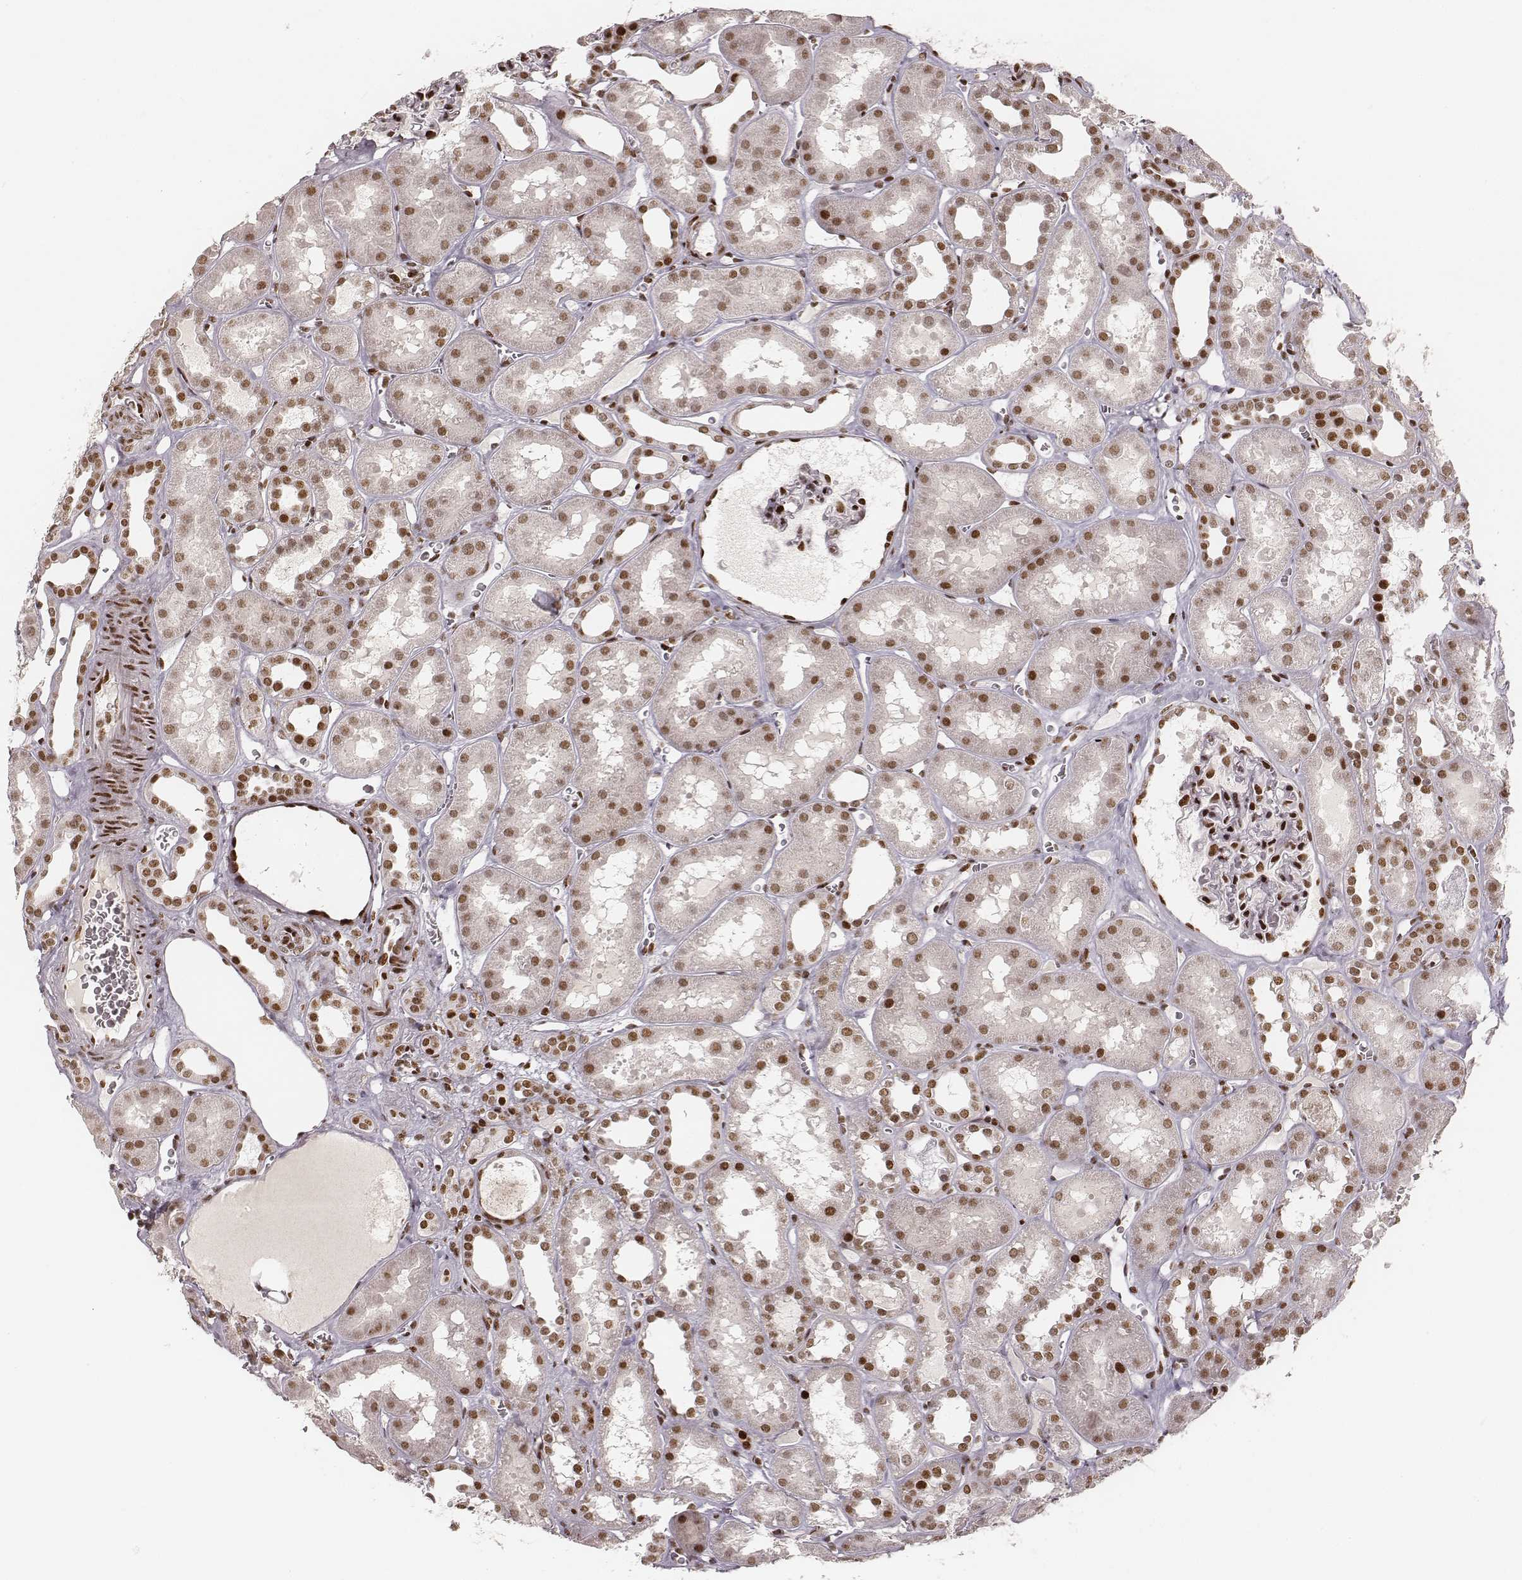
{"staining": {"intensity": "strong", "quantity": ">75%", "location": "nuclear"}, "tissue": "kidney", "cell_type": "Cells in glomeruli", "image_type": "normal", "snomed": [{"axis": "morphology", "description": "Normal tissue, NOS"}, {"axis": "topography", "description": "Kidney"}], "caption": "Human kidney stained with a brown dye reveals strong nuclear positive expression in about >75% of cells in glomeruli.", "gene": "HNRNPC", "patient": {"sex": "female", "age": 41}}